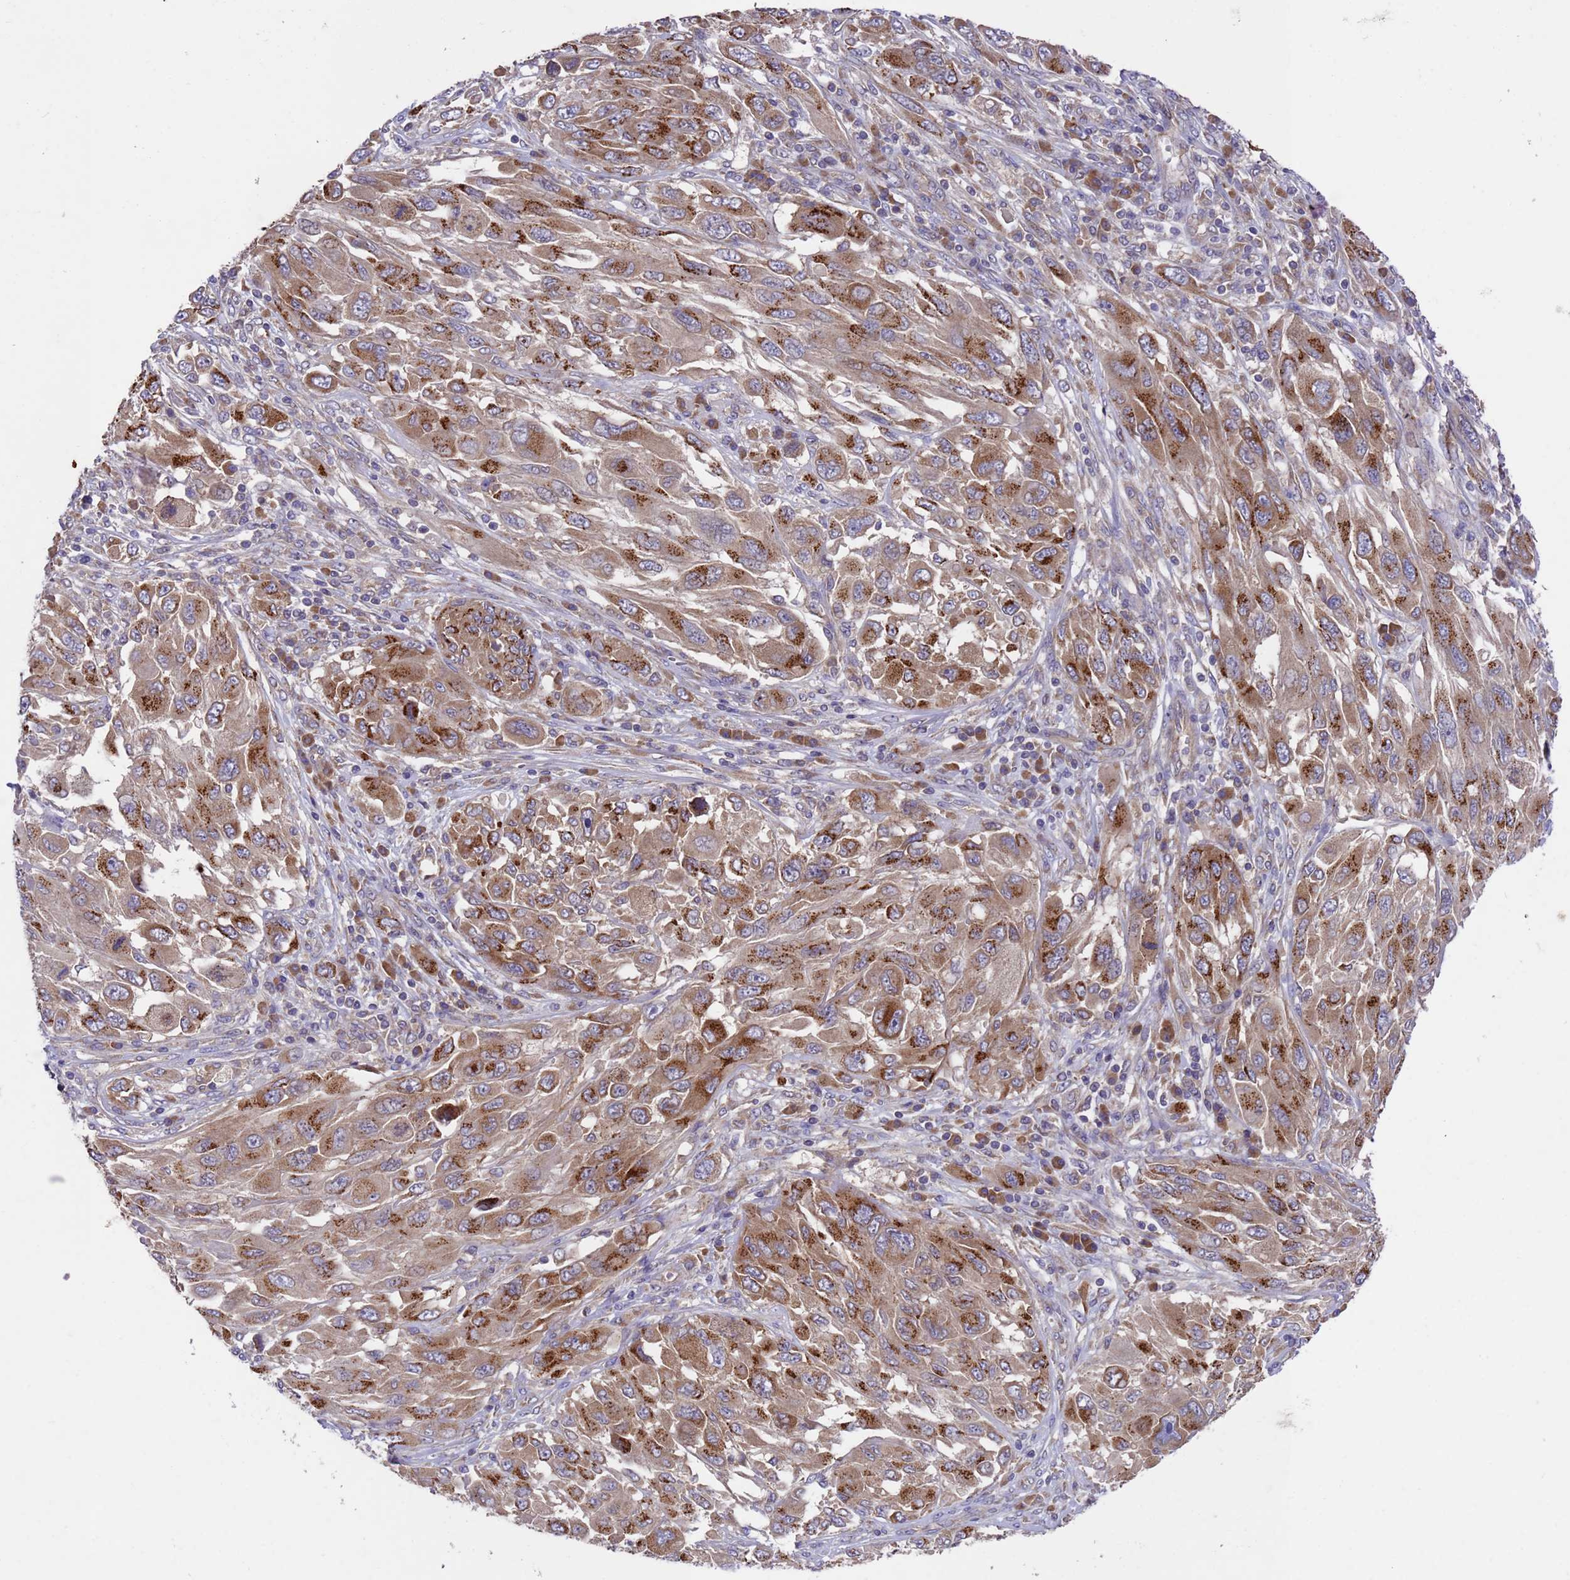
{"staining": {"intensity": "moderate", "quantity": ">75%", "location": "cytoplasmic/membranous"}, "tissue": "melanoma", "cell_type": "Tumor cells", "image_type": "cancer", "snomed": [{"axis": "morphology", "description": "Malignant melanoma, NOS"}, {"axis": "topography", "description": "Skin"}], "caption": "Immunohistochemical staining of human melanoma reveals moderate cytoplasmic/membranous protein expression in approximately >75% of tumor cells.", "gene": "DCAF12L2", "patient": {"sex": "female", "age": 91}}